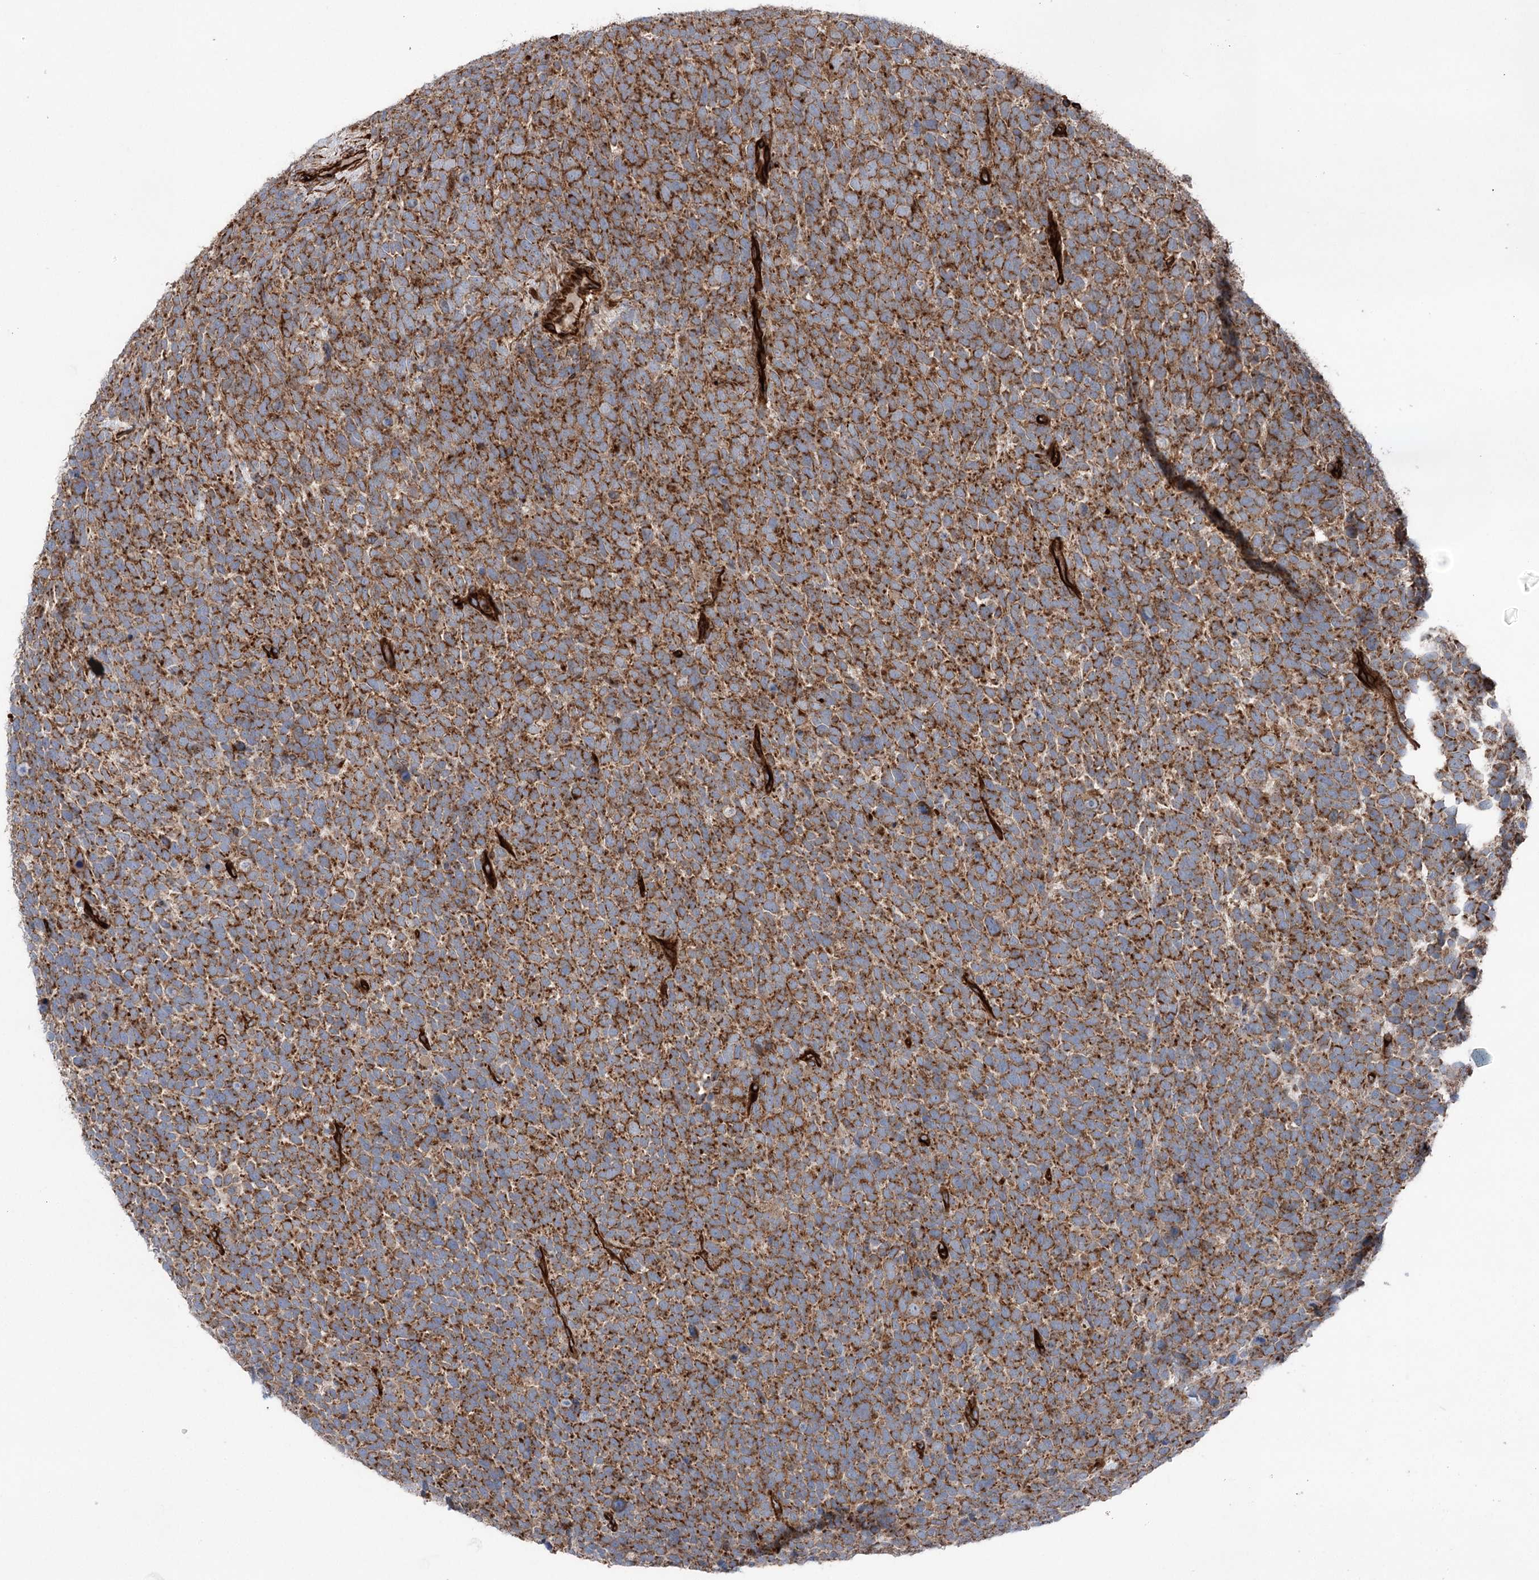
{"staining": {"intensity": "strong", "quantity": ">75%", "location": "cytoplasmic/membranous"}, "tissue": "urothelial cancer", "cell_type": "Tumor cells", "image_type": "cancer", "snomed": [{"axis": "morphology", "description": "Urothelial carcinoma, High grade"}, {"axis": "topography", "description": "Urinary bladder"}], "caption": "Human urothelial cancer stained for a protein (brown) exhibits strong cytoplasmic/membranous positive staining in about >75% of tumor cells.", "gene": "MTPAP", "patient": {"sex": "female", "age": 82}}